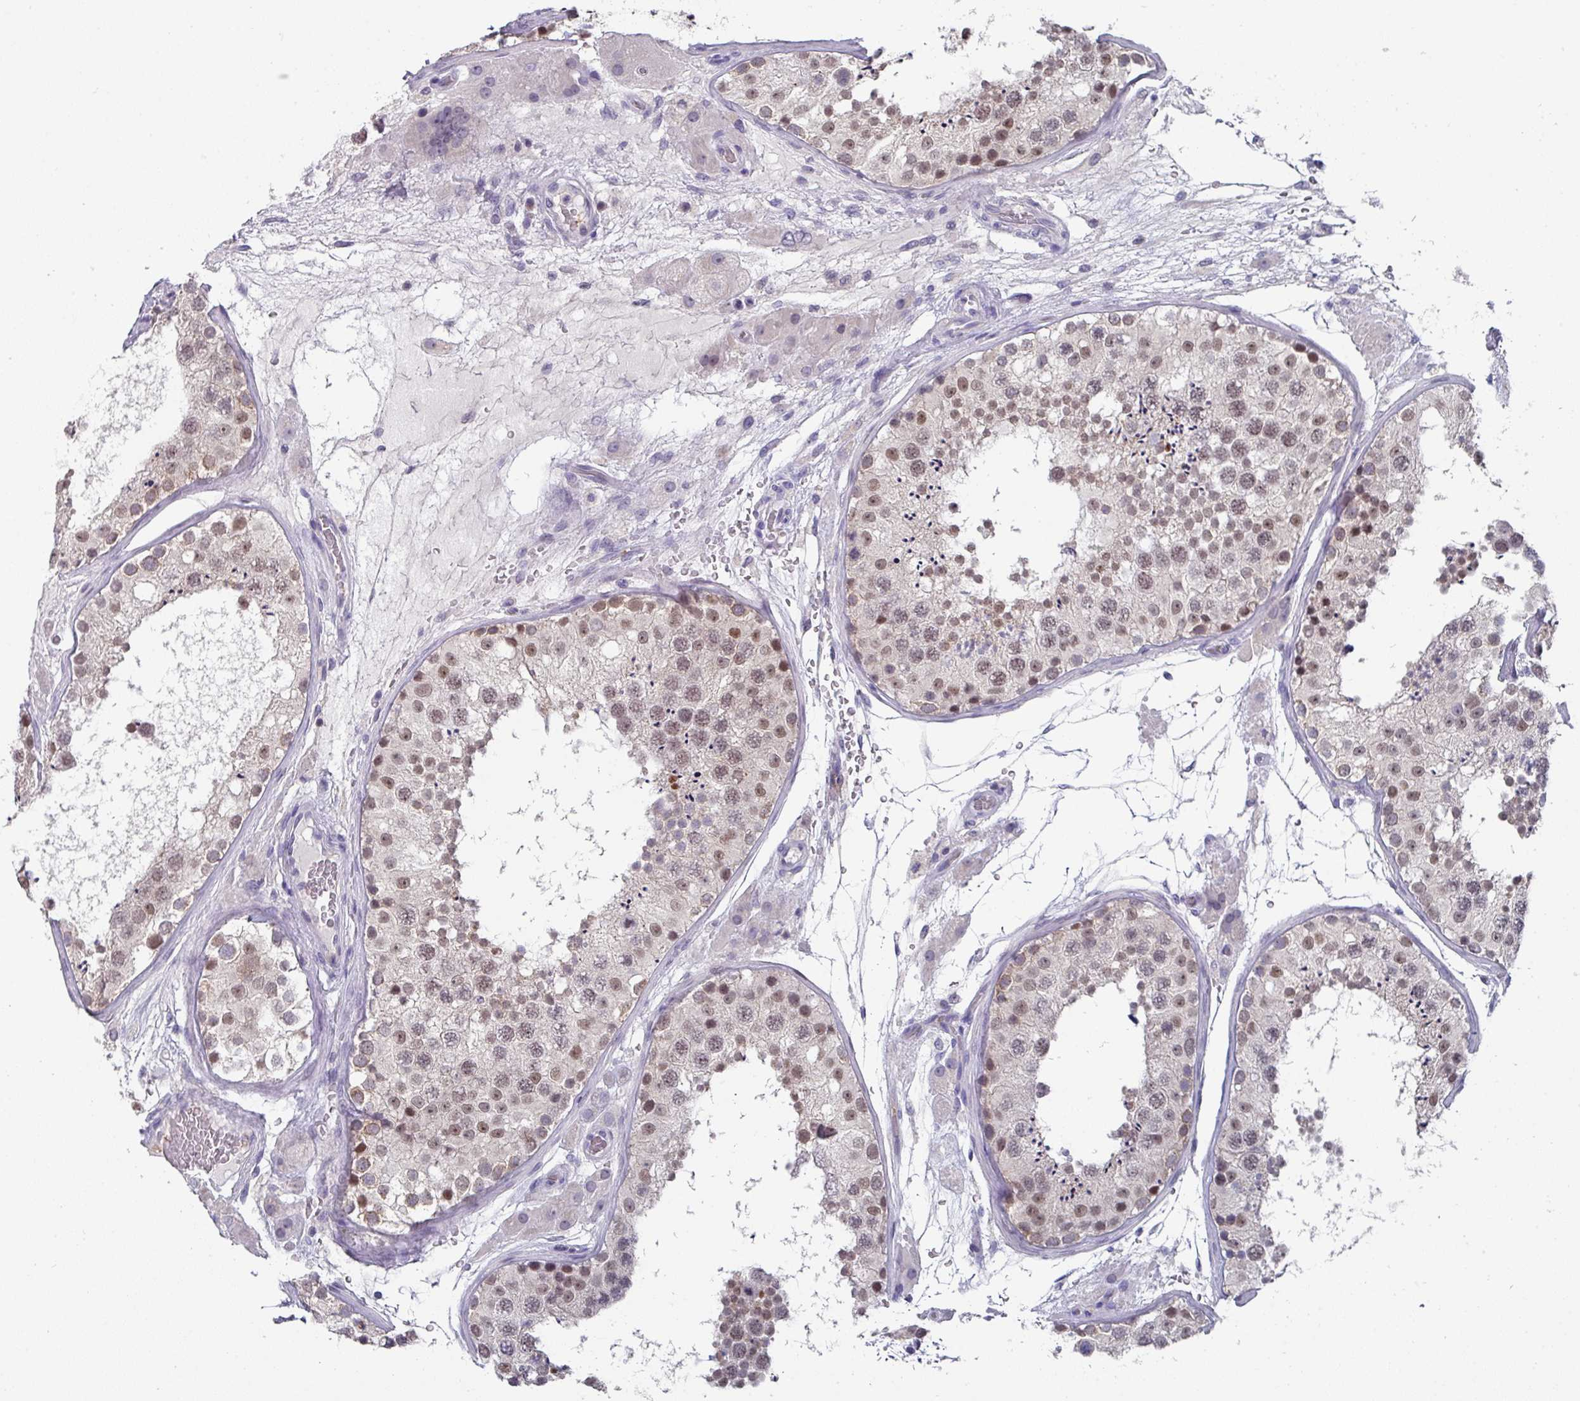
{"staining": {"intensity": "moderate", "quantity": "25%-75%", "location": "nuclear"}, "tissue": "testis", "cell_type": "Cells in seminiferous ducts", "image_type": "normal", "snomed": [{"axis": "morphology", "description": "Normal tissue, NOS"}, {"axis": "topography", "description": "Testis"}], "caption": "Cells in seminiferous ducts demonstrate moderate nuclear staining in approximately 25%-75% of cells in unremarkable testis. (DAB (3,3'-diaminobenzidine) = brown stain, brightfield microscopy at high magnification).", "gene": "DCAF12L1", "patient": {"sex": "male", "age": 26}}